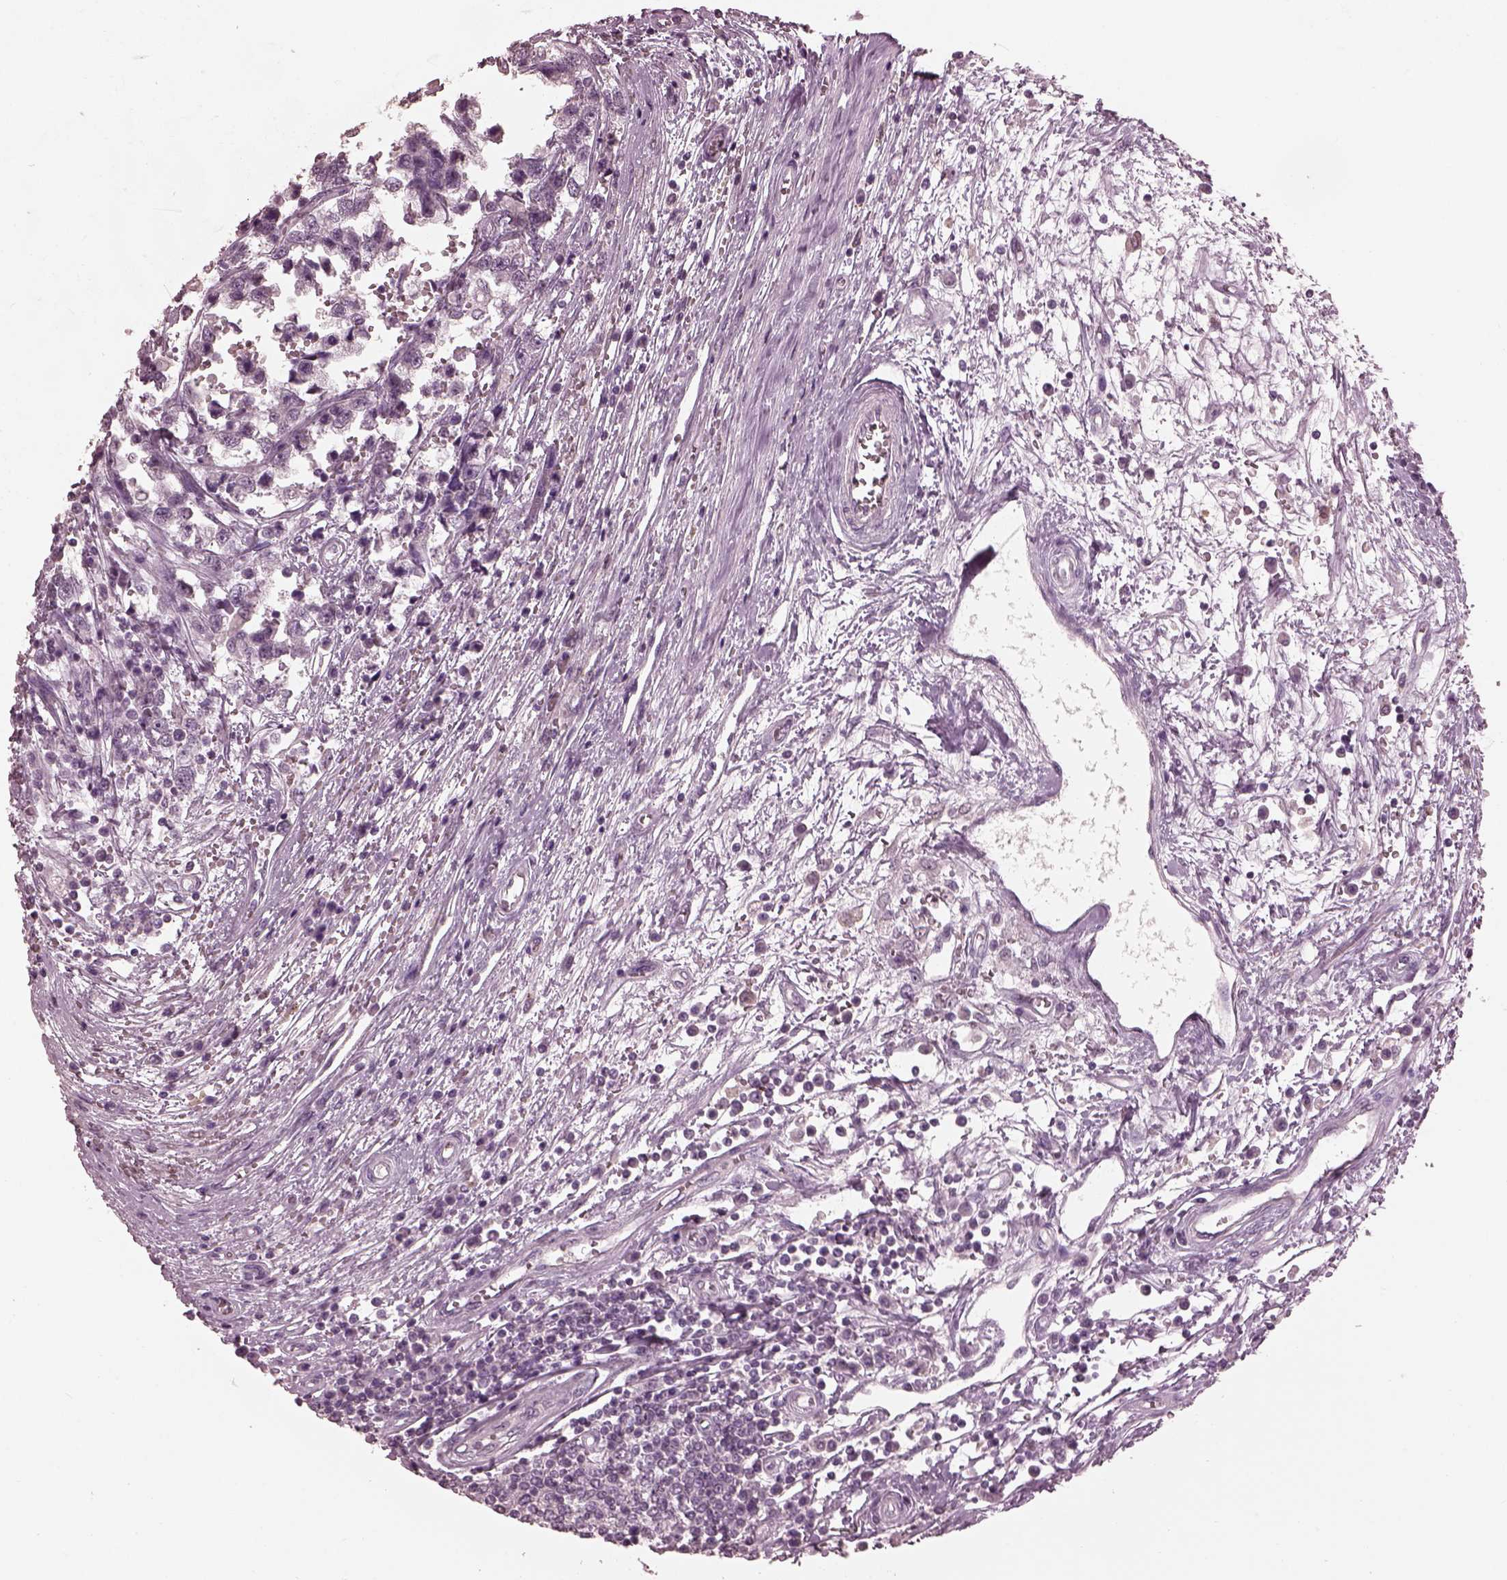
{"staining": {"intensity": "negative", "quantity": "none", "location": "none"}, "tissue": "testis cancer", "cell_type": "Tumor cells", "image_type": "cancer", "snomed": [{"axis": "morphology", "description": "Normal tissue, NOS"}, {"axis": "morphology", "description": "Seminoma, NOS"}, {"axis": "topography", "description": "Testis"}, {"axis": "topography", "description": "Epididymis"}], "caption": "Tumor cells show no significant positivity in seminoma (testis). (Stains: DAB (3,3'-diaminobenzidine) IHC with hematoxylin counter stain, Microscopy: brightfield microscopy at high magnification).", "gene": "TSKS", "patient": {"sex": "male", "age": 34}}